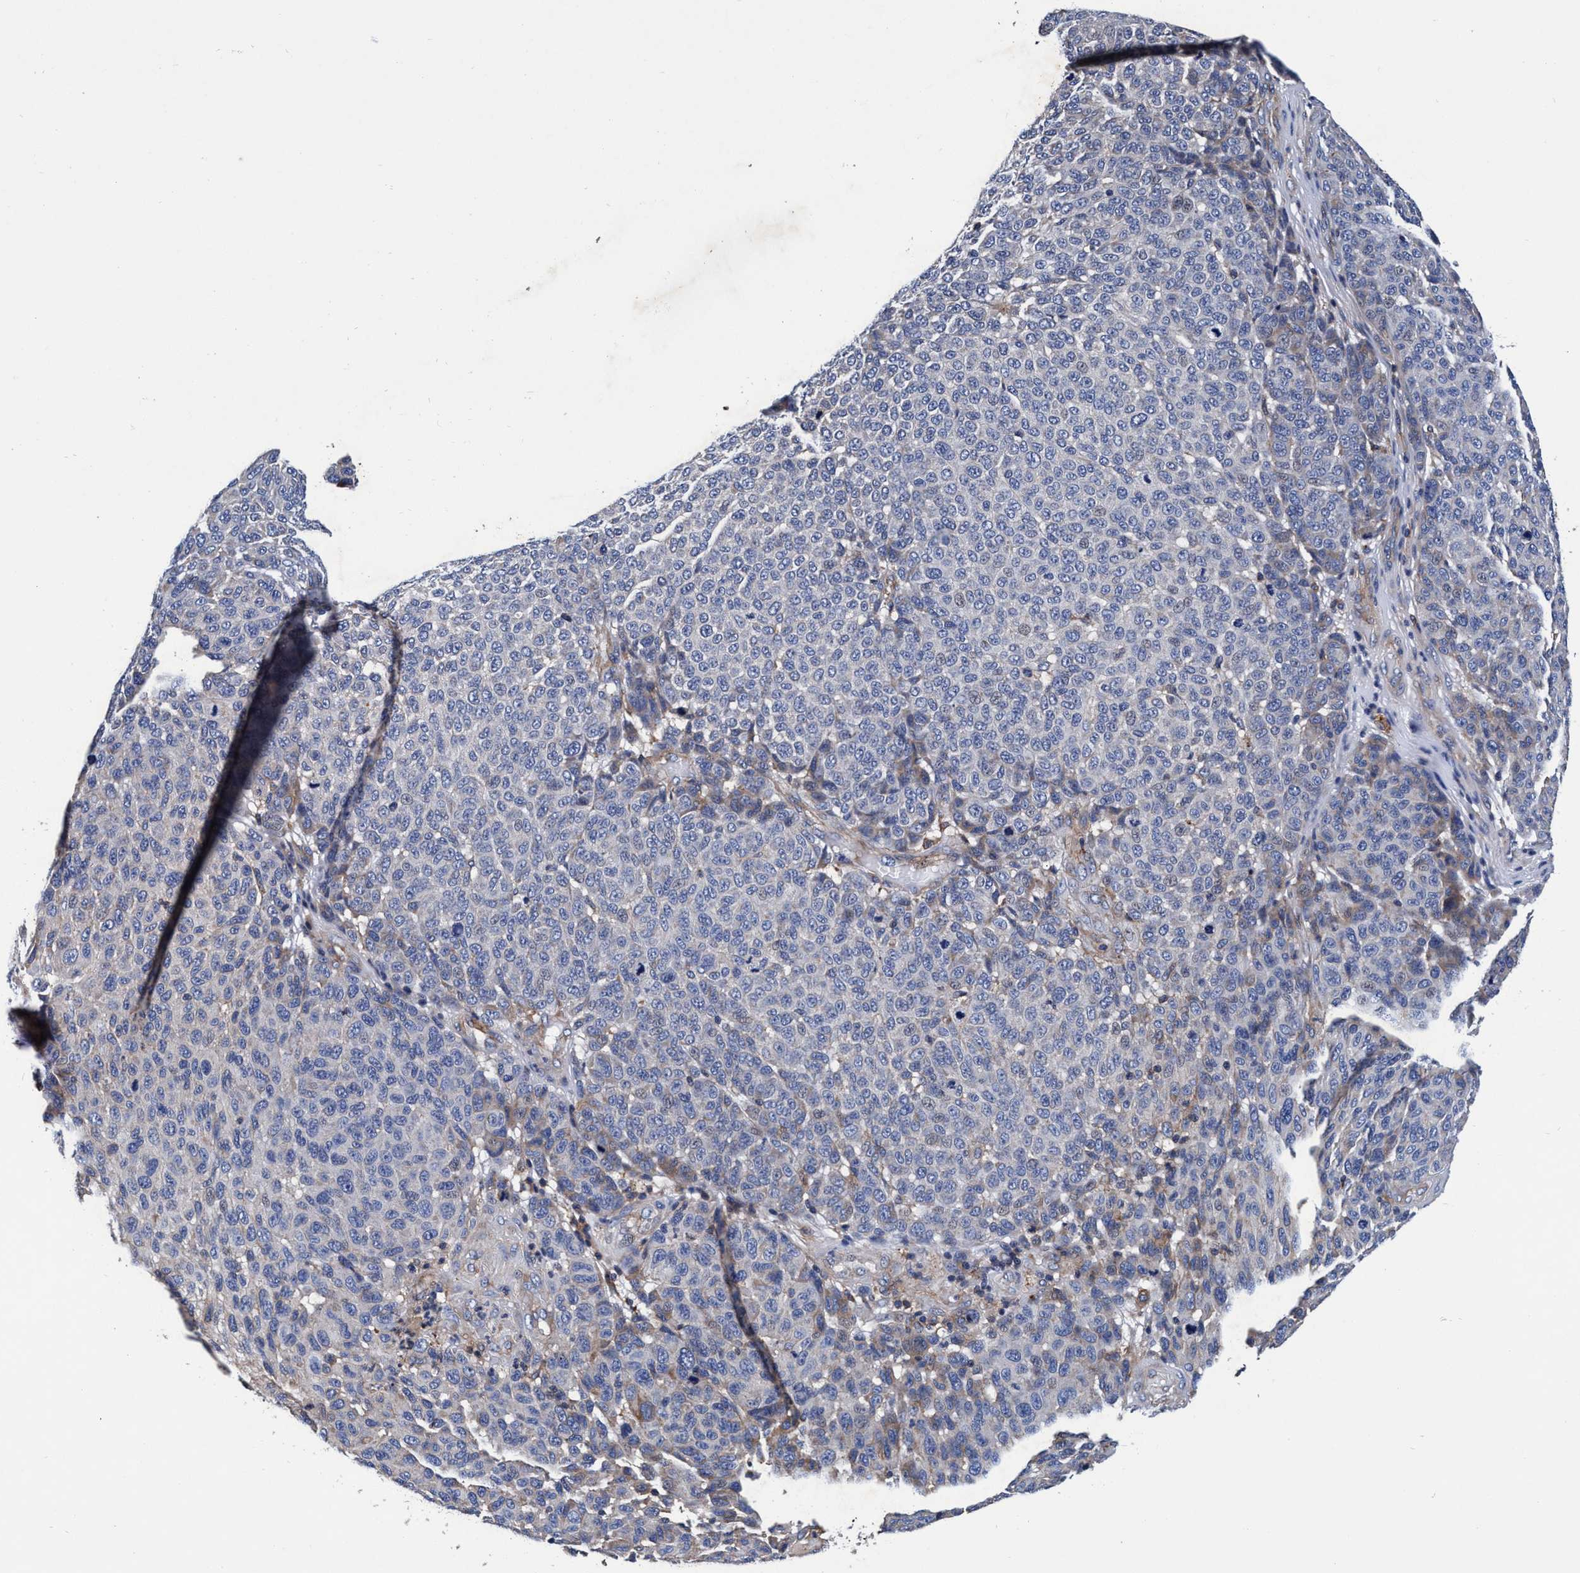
{"staining": {"intensity": "negative", "quantity": "none", "location": "none"}, "tissue": "melanoma", "cell_type": "Tumor cells", "image_type": "cancer", "snomed": [{"axis": "morphology", "description": "Malignant melanoma, NOS"}, {"axis": "topography", "description": "Skin"}], "caption": "This is an IHC histopathology image of human melanoma. There is no positivity in tumor cells.", "gene": "RNF208", "patient": {"sex": "male", "age": 59}}